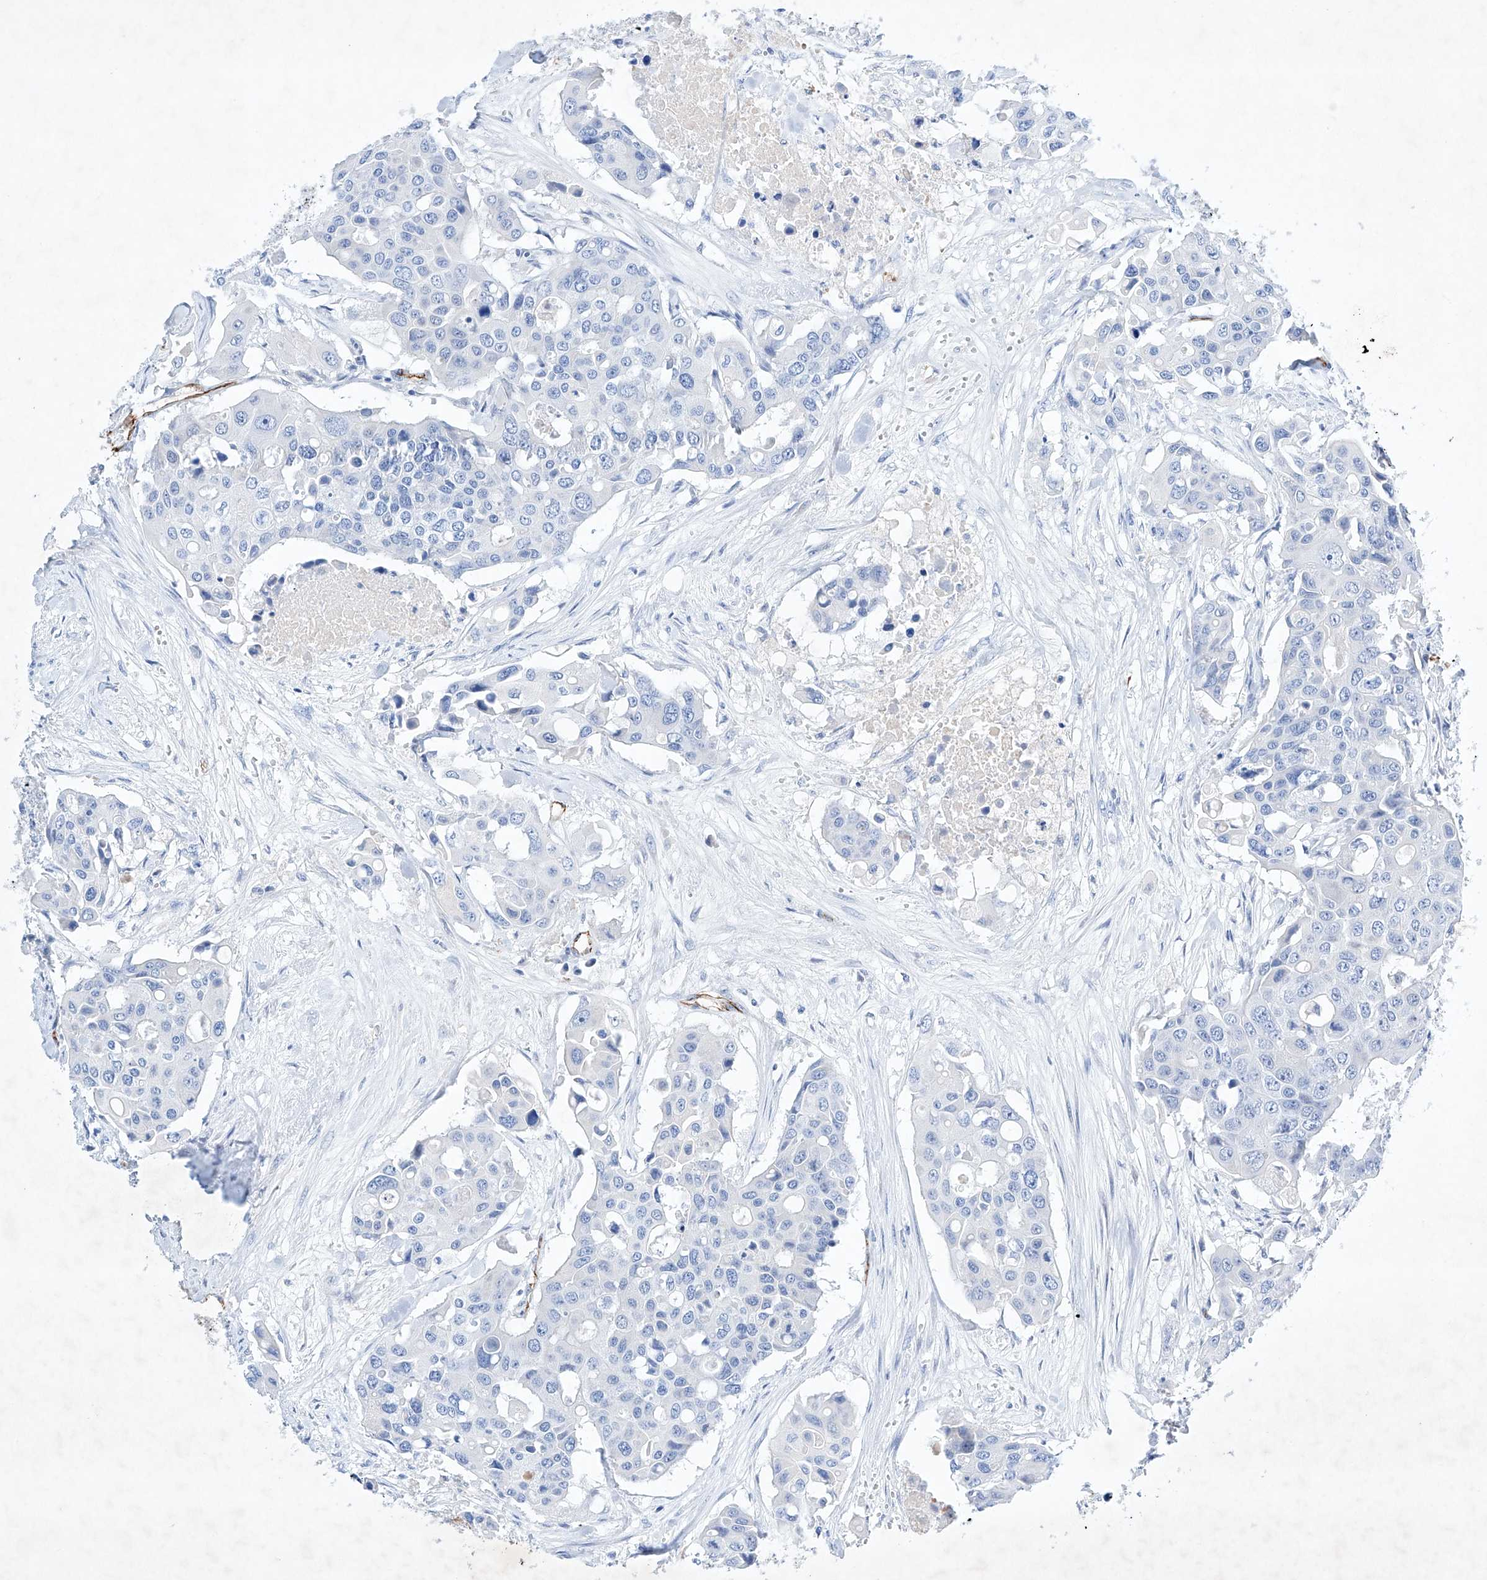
{"staining": {"intensity": "negative", "quantity": "none", "location": "none"}, "tissue": "colorectal cancer", "cell_type": "Tumor cells", "image_type": "cancer", "snomed": [{"axis": "morphology", "description": "Adenocarcinoma, NOS"}, {"axis": "topography", "description": "Colon"}], "caption": "An immunohistochemistry (IHC) micrograph of adenocarcinoma (colorectal) is shown. There is no staining in tumor cells of adenocarcinoma (colorectal).", "gene": "ETV7", "patient": {"sex": "male", "age": 77}}